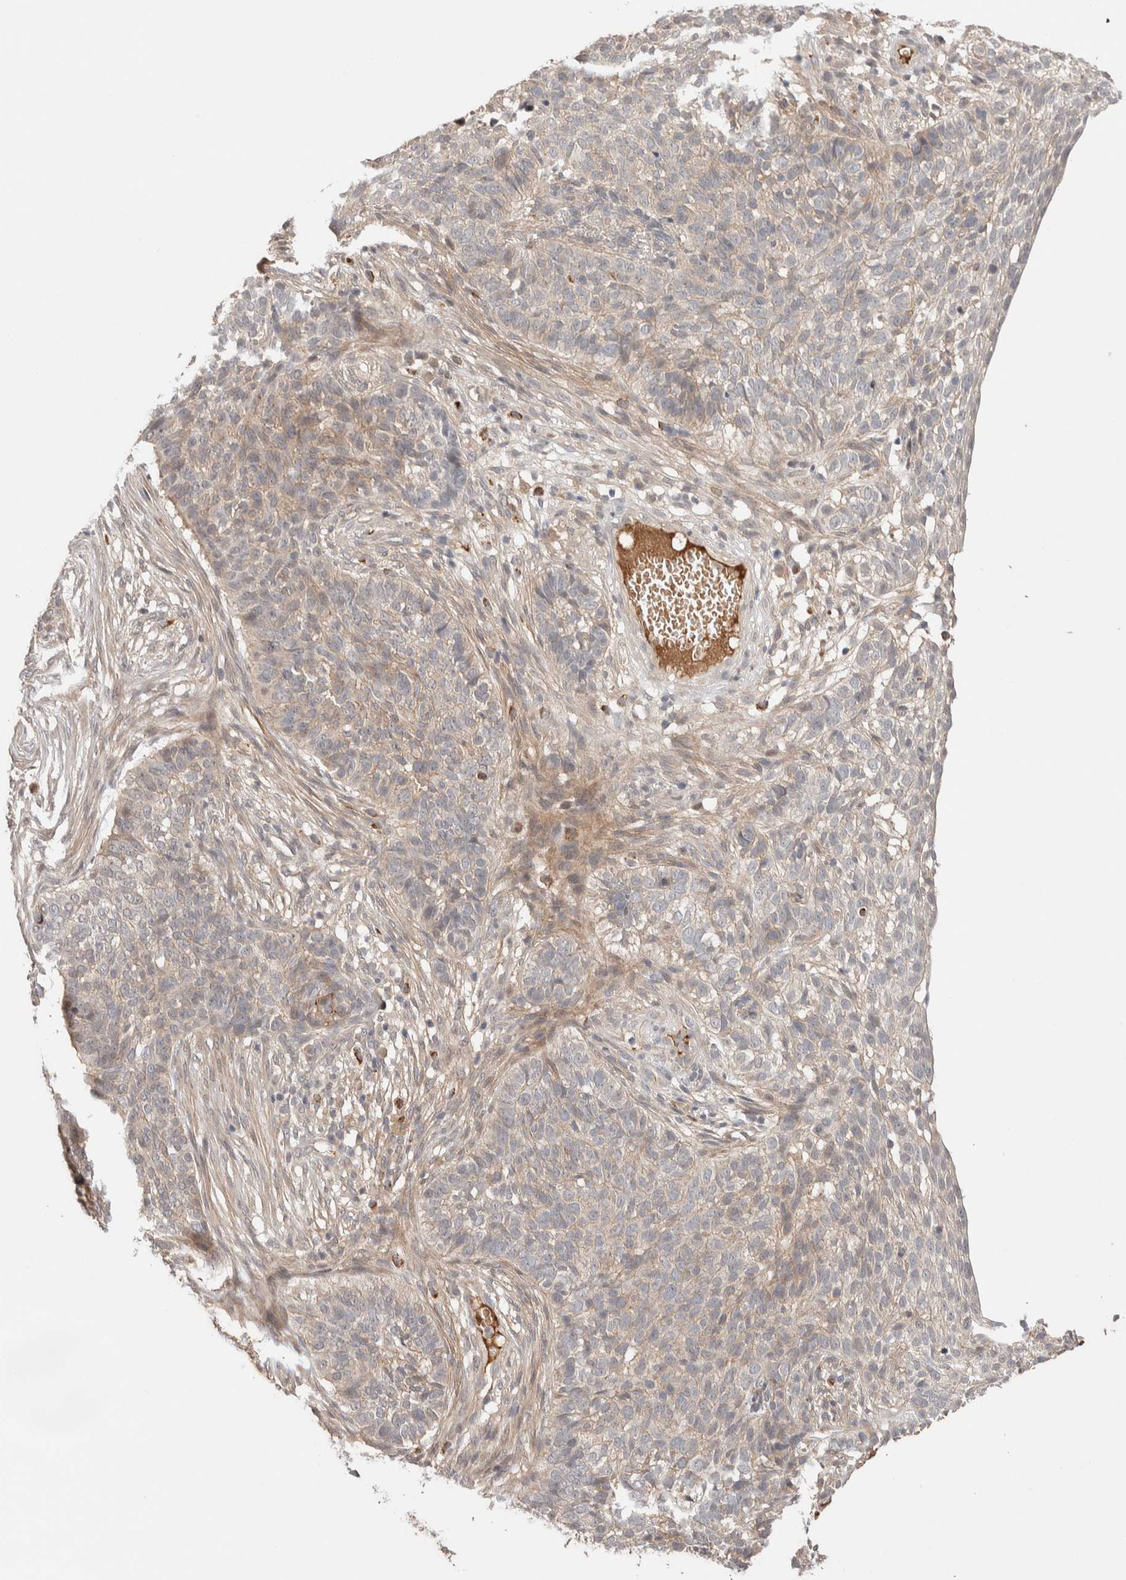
{"staining": {"intensity": "weak", "quantity": "<25%", "location": "cytoplasmic/membranous"}, "tissue": "skin cancer", "cell_type": "Tumor cells", "image_type": "cancer", "snomed": [{"axis": "morphology", "description": "Basal cell carcinoma"}, {"axis": "topography", "description": "Skin"}], "caption": "This is an immunohistochemistry (IHC) histopathology image of human skin cancer. There is no staining in tumor cells.", "gene": "CASK", "patient": {"sex": "male", "age": 85}}